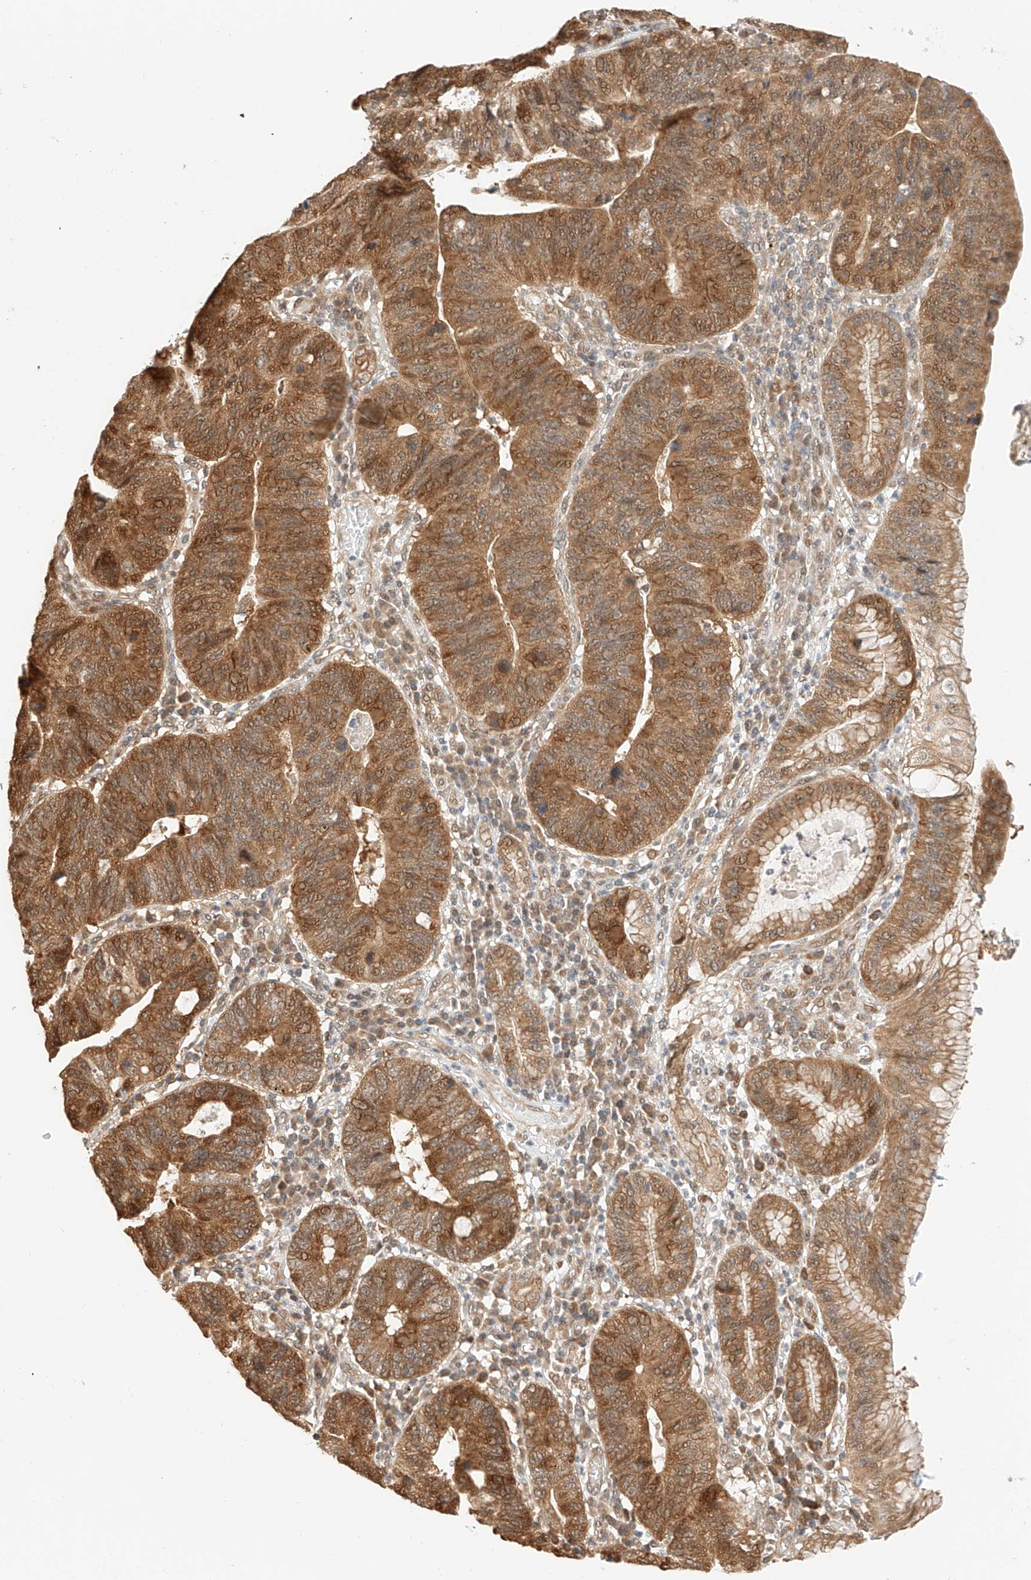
{"staining": {"intensity": "moderate", "quantity": ">75%", "location": "cytoplasmic/membranous,nuclear"}, "tissue": "stomach cancer", "cell_type": "Tumor cells", "image_type": "cancer", "snomed": [{"axis": "morphology", "description": "Adenocarcinoma, NOS"}, {"axis": "topography", "description": "Stomach"}], "caption": "Tumor cells demonstrate medium levels of moderate cytoplasmic/membranous and nuclear staining in about >75% of cells in human stomach cancer (adenocarcinoma).", "gene": "EIF4H", "patient": {"sex": "male", "age": 59}}